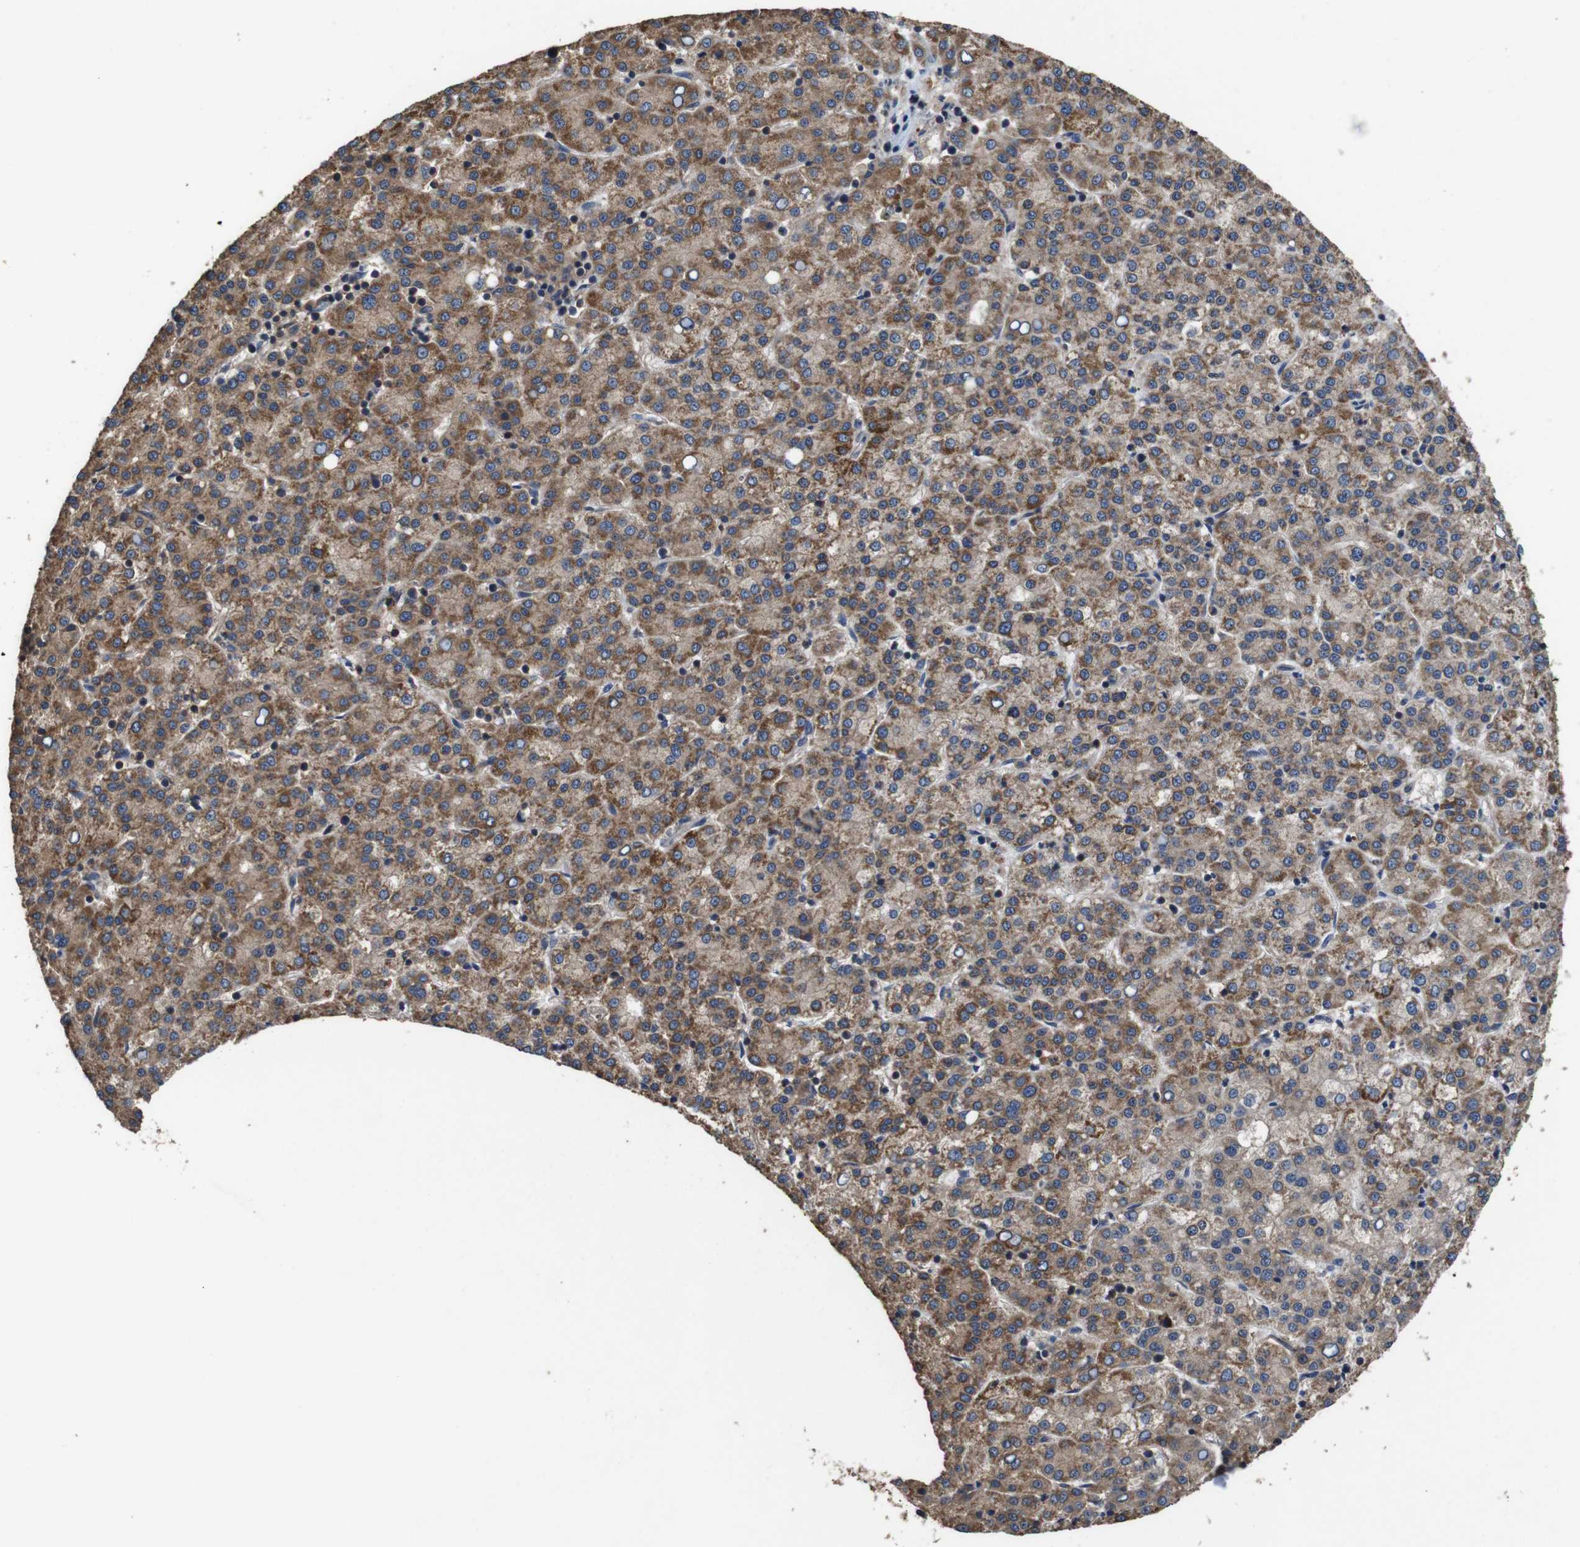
{"staining": {"intensity": "moderate", "quantity": ">75%", "location": "cytoplasmic/membranous"}, "tissue": "liver cancer", "cell_type": "Tumor cells", "image_type": "cancer", "snomed": [{"axis": "morphology", "description": "Carcinoma, Hepatocellular, NOS"}, {"axis": "topography", "description": "Liver"}], "caption": "There is medium levels of moderate cytoplasmic/membranous expression in tumor cells of liver cancer (hepatocellular carcinoma), as demonstrated by immunohistochemical staining (brown color).", "gene": "GLIPR1", "patient": {"sex": "female", "age": 58}}